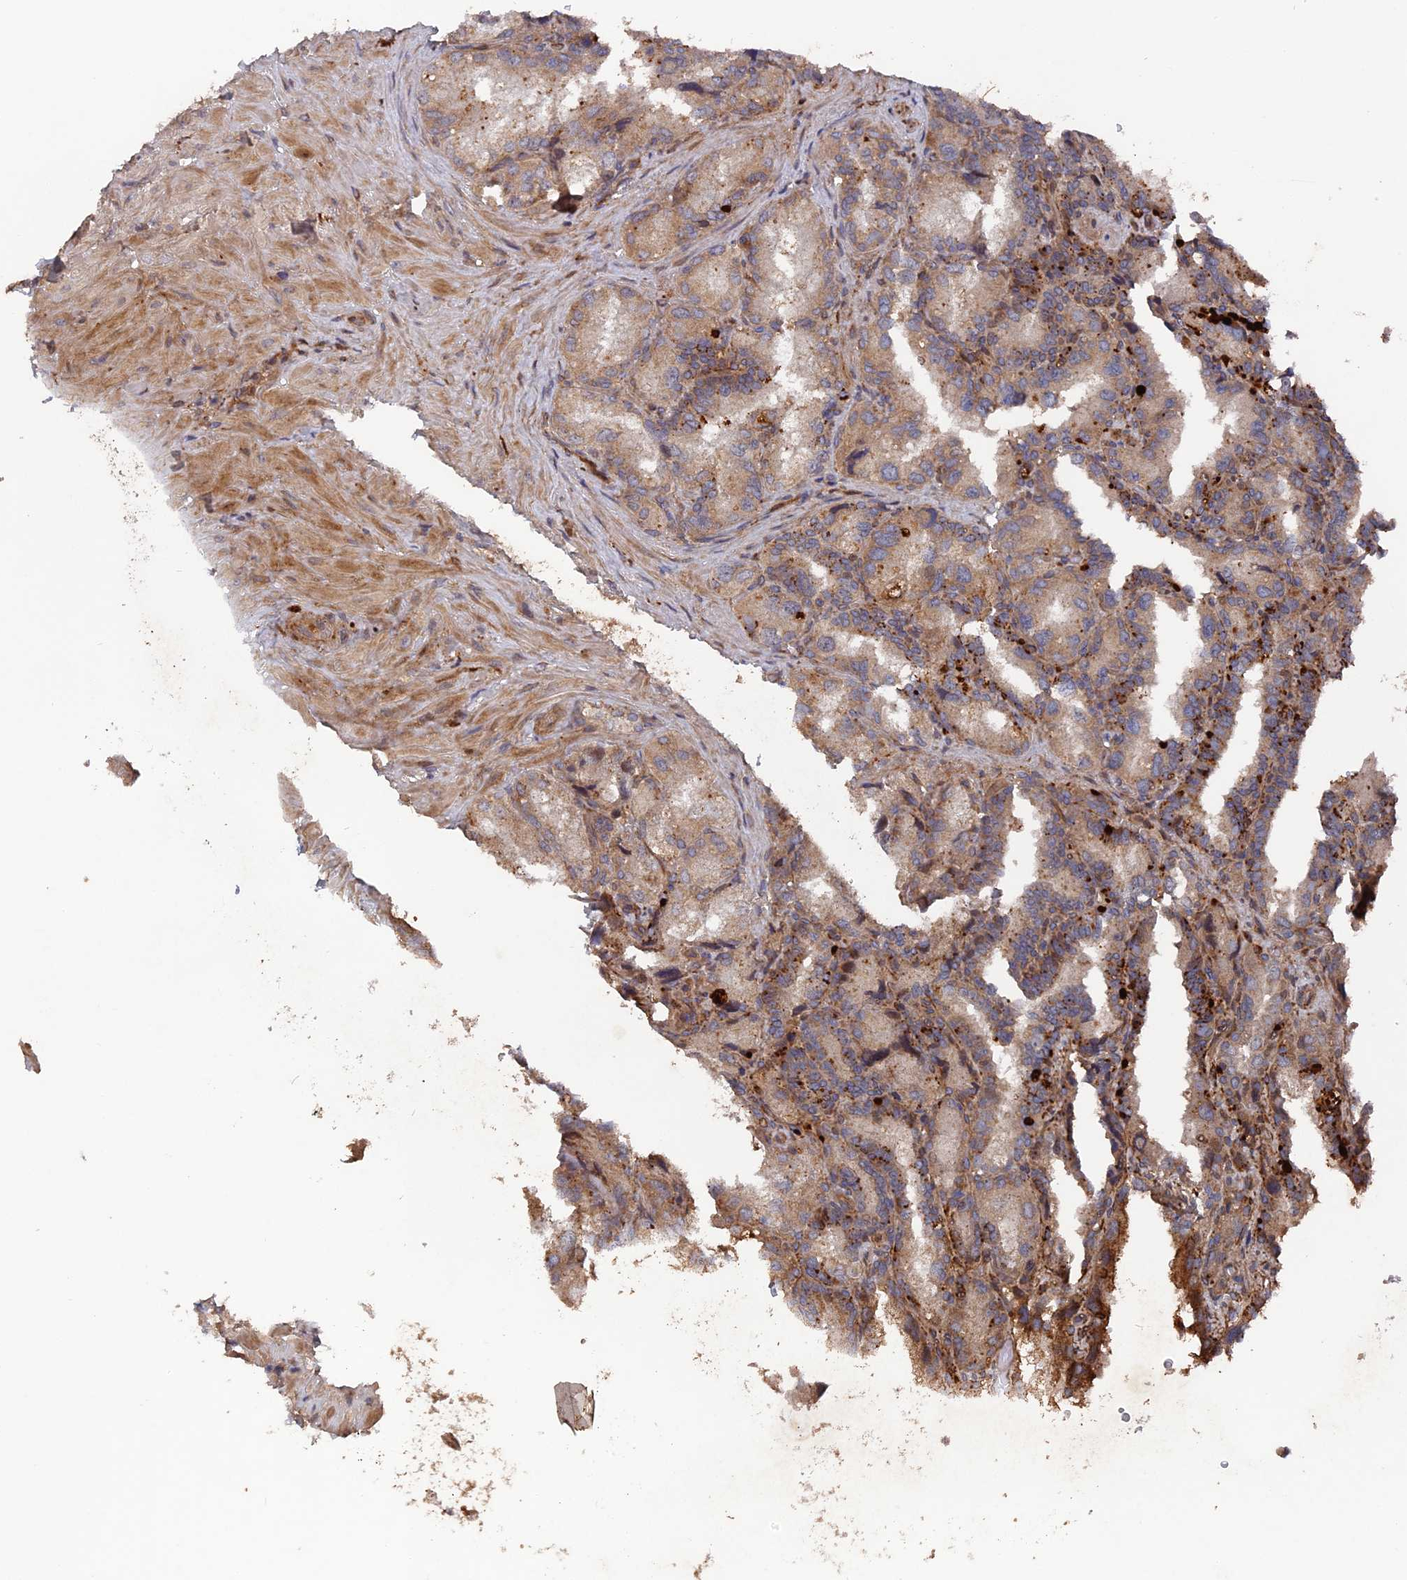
{"staining": {"intensity": "moderate", "quantity": ">75%", "location": "cytoplasmic/membranous"}, "tissue": "seminal vesicle", "cell_type": "Glandular cells", "image_type": "normal", "snomed": [{"axis": "morphology", "description": "Normal tissue, NOS"}, {"axis": "topography", "description": "Seminal veicle"}], "caption": "Immunohistochemistry (IHC) (DAB) staining of normal seminal vesicle shows moderate cytoplasmic/membranous protein staining in approximately >75% of glandular cells. (IHC, brightfield microscopy, high magnification).", "gene": "DEF8", "patient": {"sex": "male", "age": 62}}